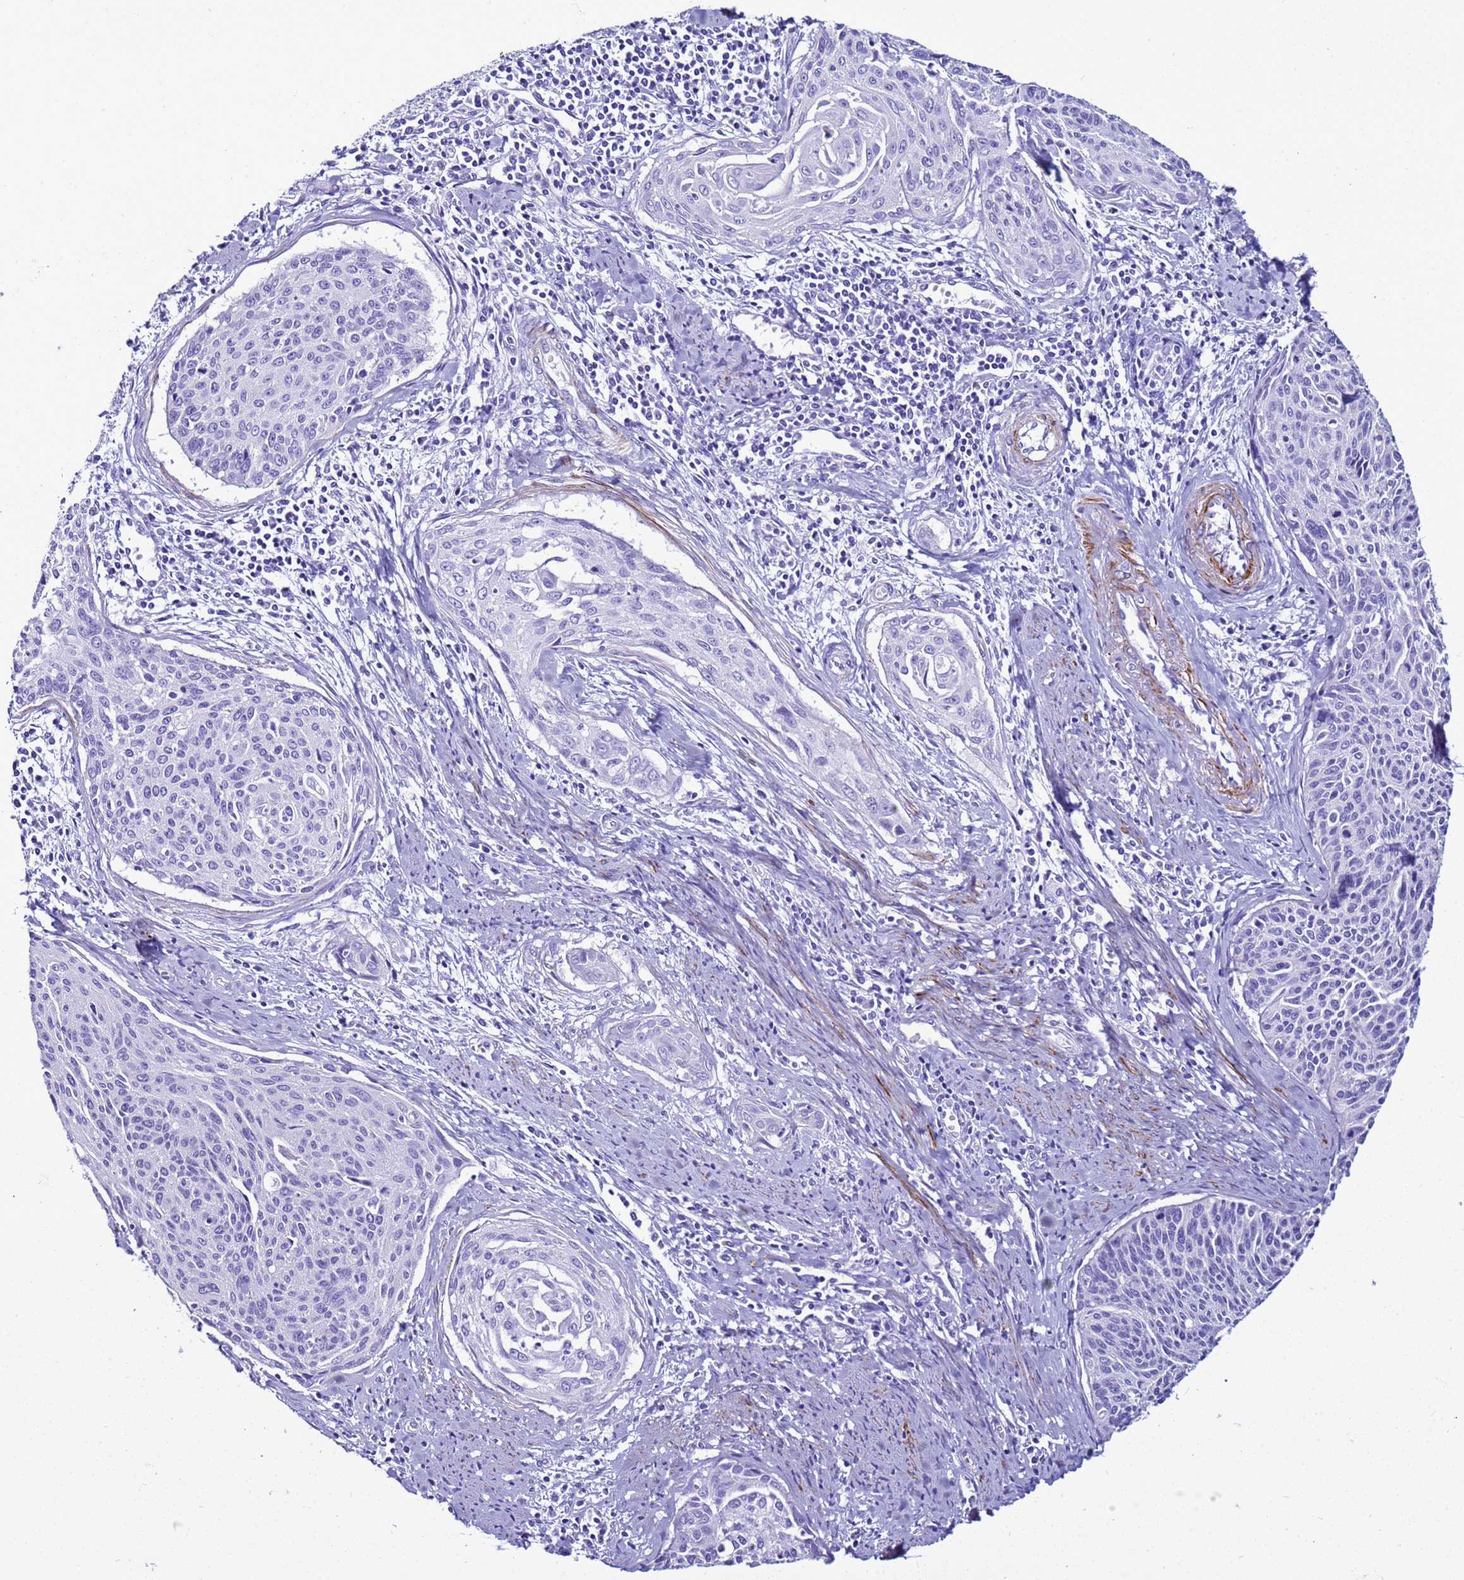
{"staining": {"intensity": "negative", "quantity": "none", "location": "none"}, "tissue": "cervical cancer", "cell_type": "Tumor cells", "image_type": "cancer", "snomed": [{"axis": "morphology", "description": "Squamous cell carcinoma, NOS"}, {"axis": "topography", "description": "Cervix"}], "caption": "There is no significant expression in tumor cells of cervical cancer (squamous cell carcinoma). The staining is performed using DAB (3,3'-diaminobenzidine) brown chromogen with nuclei counter-stained in using hematoxylin.", "gene": "LCMT1", "patient": {"sex": "female", "age": 55}}